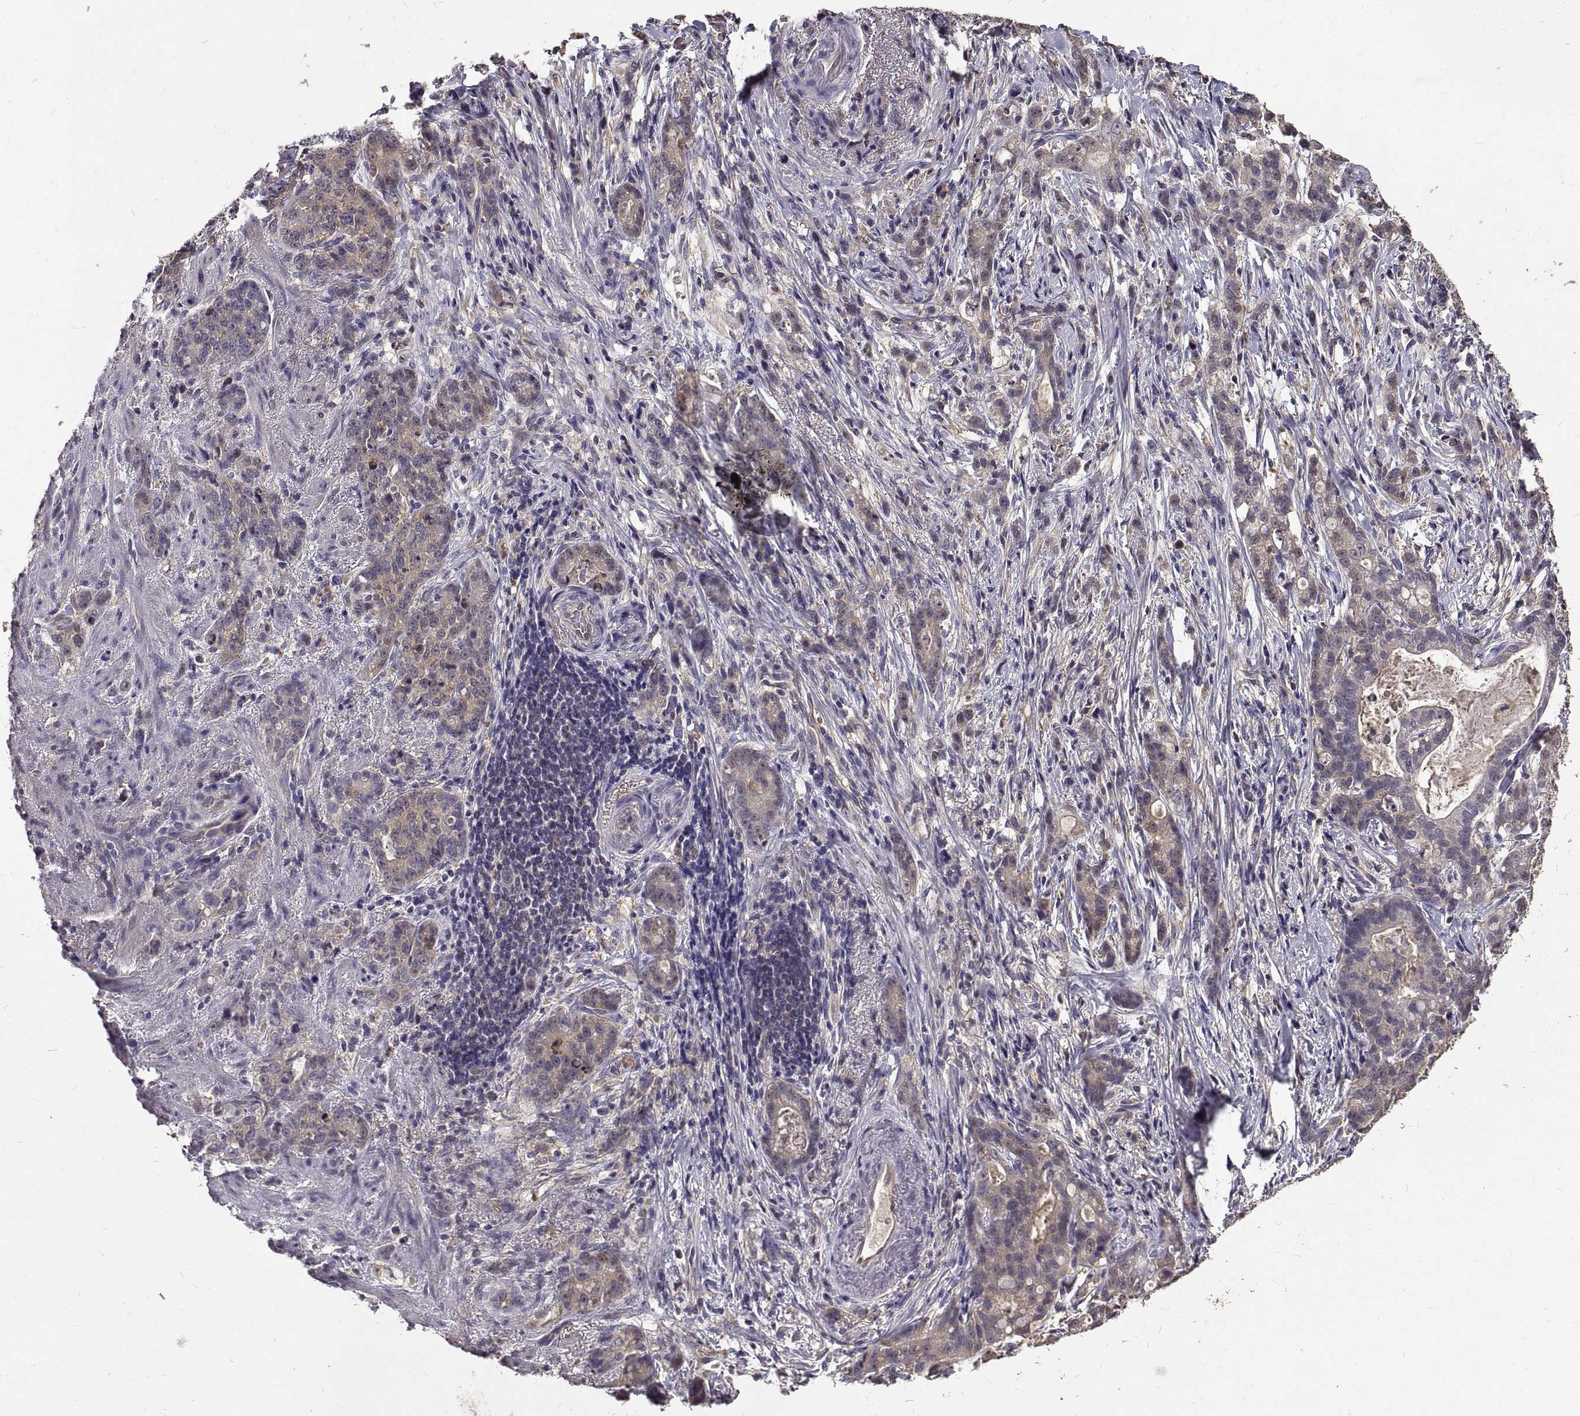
{"staining": {"intensity": "weak", "quantity": "<25%", "location": "cytoplasmic/membranous"}, "tissue": "stomach cancer", "cell_type": "Tumor cells", "image_type": "cancer", "snomed": [{"axis": "morphology", "description": "Adenocarcinoma, NOS"}, {"axis": "topography", "description": "Stomach, lower"}], "caption": "This is a histopathology image of immunohistochemistry staining of stomach cancer (adenocarcinoma), which shows no staining in tumor cells.", "gene": "PEA15", "patient": {"sex": "male", "age": 88}}